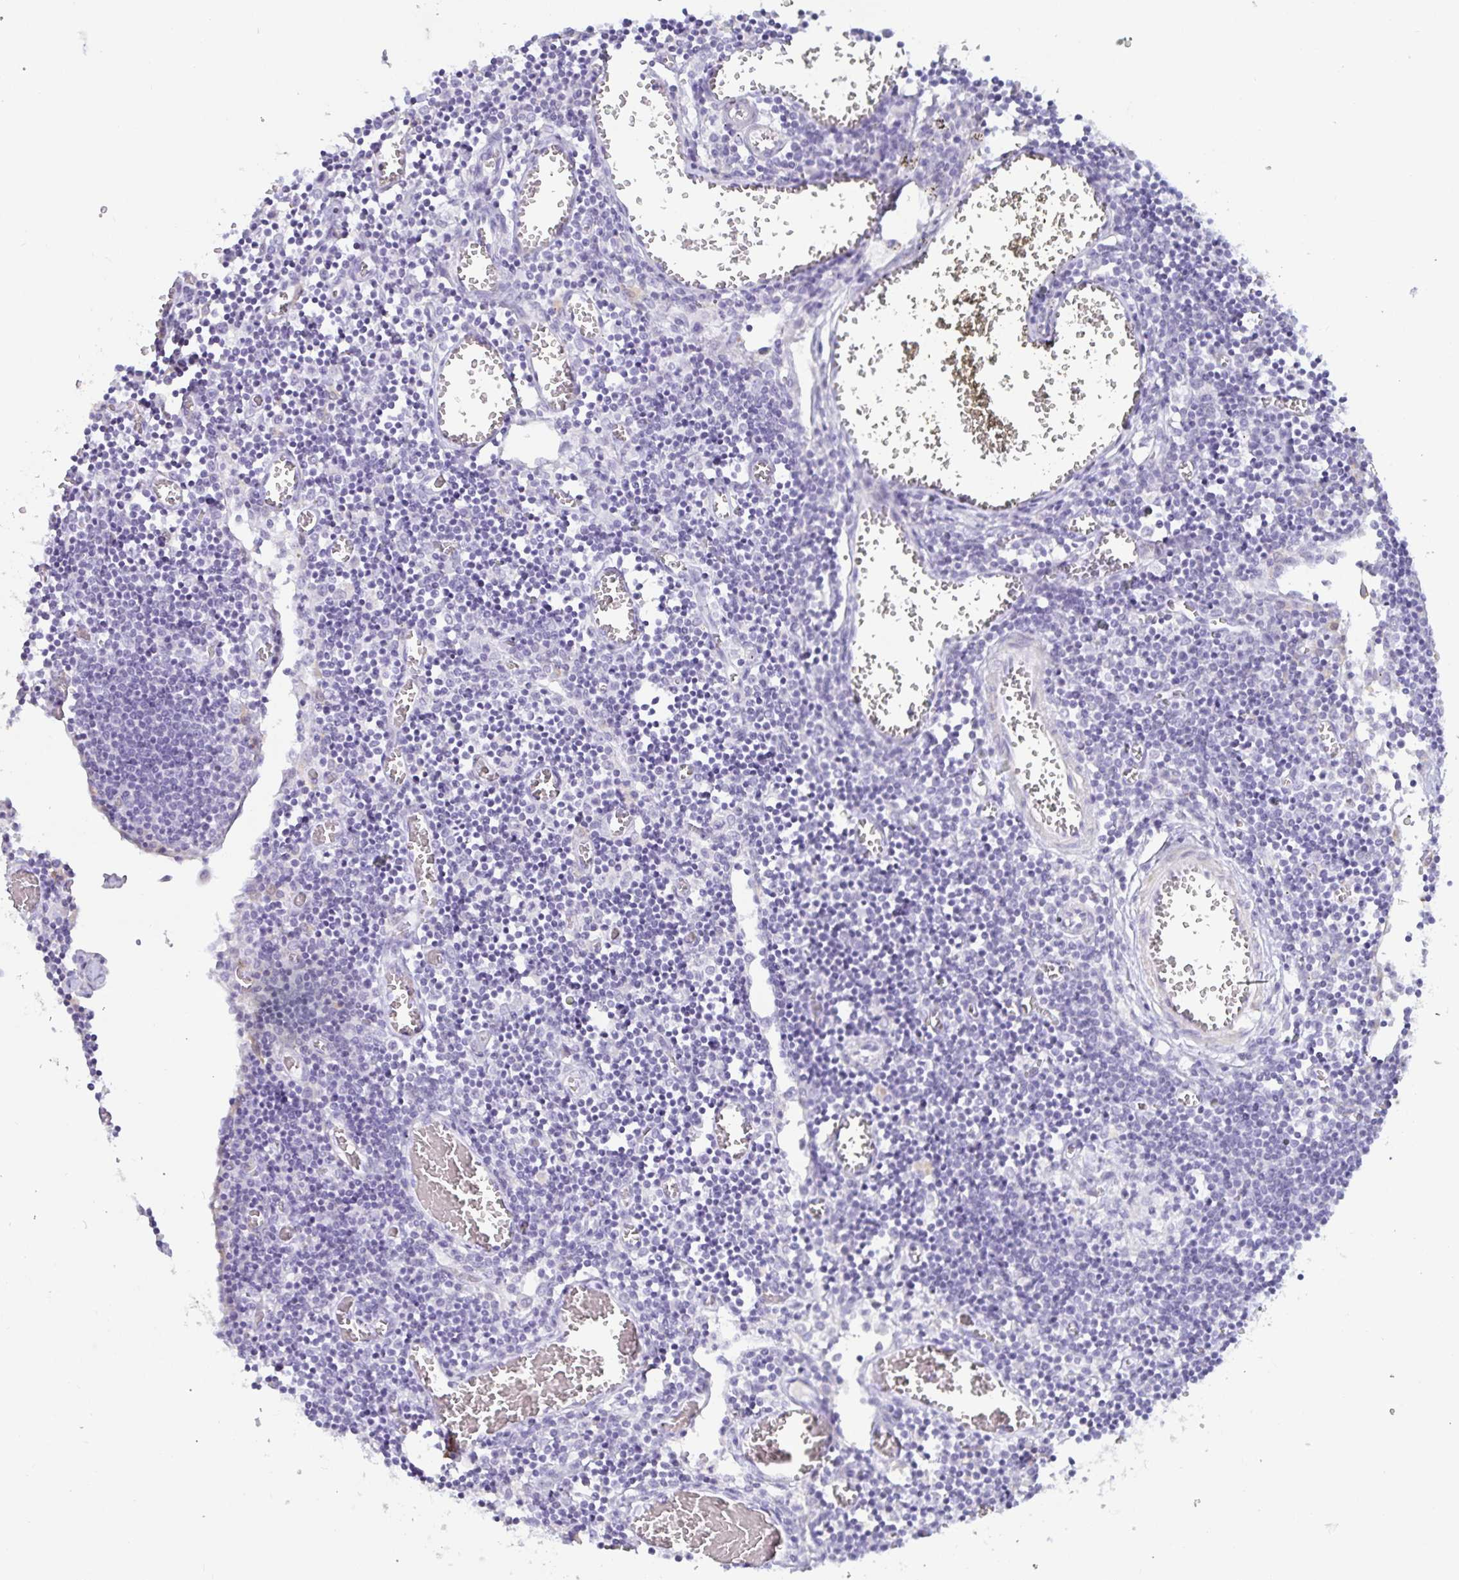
{"staining": {"intensity": "negative", "quantity": "none", "location": "none"}, "tissue": "lymph node", "cell_type": "Germinal center cells", "image_type": "normal", "snomed": [{"axis": "morphology", "description": "Normal tissue, NOS"}, {"axis": "topography", "description": "Lymph node"}], "caption": "A histopathology image of lymph node stained for a protein exhibits no brown staining in germinal center cells. (Immunohistochemistry, brightfield microscopy, high magnification).", "gene": "SPAG4", "patient": {"sex": "male", "age": 66}}